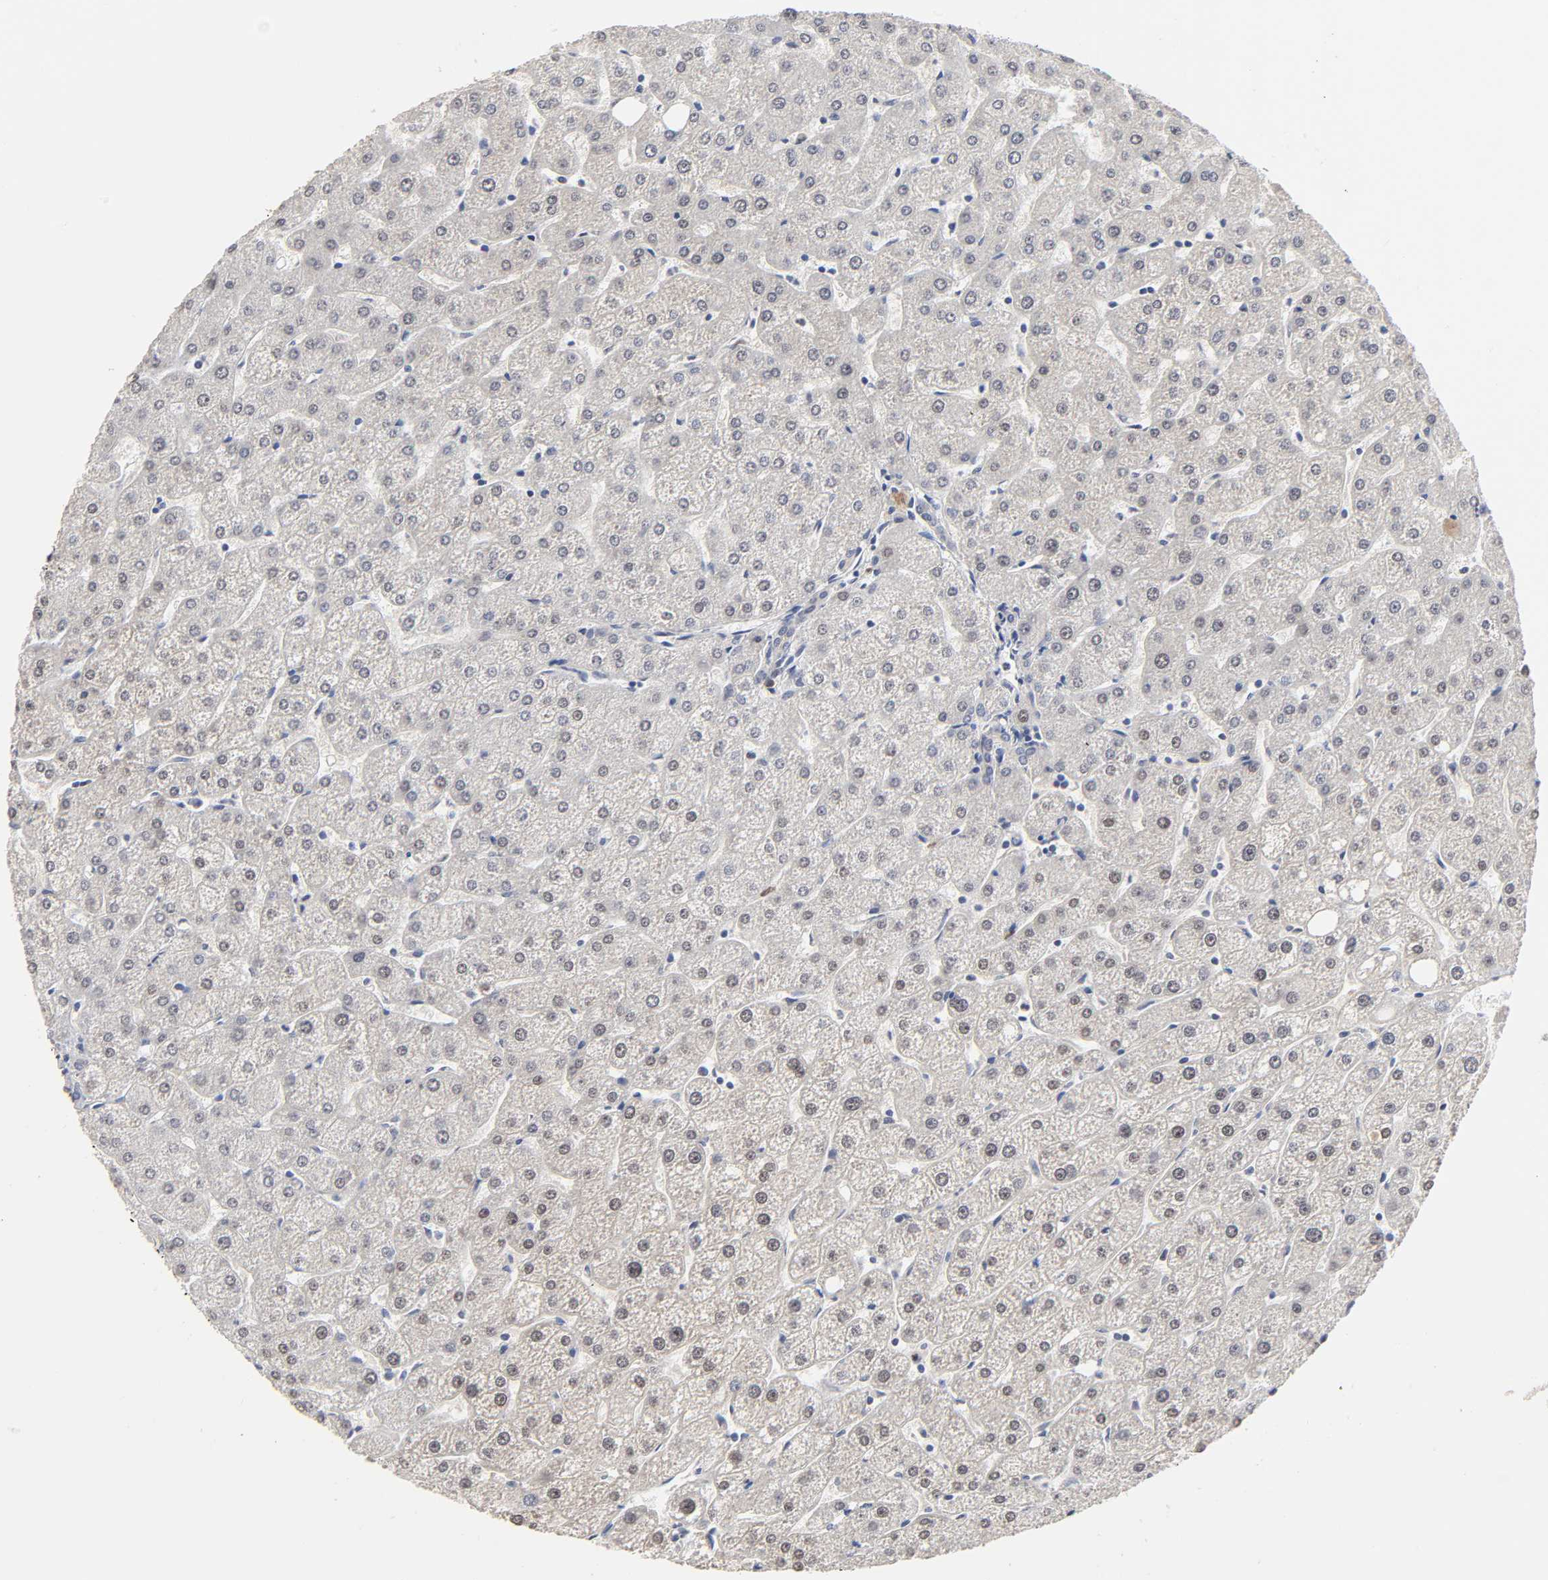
{"staining": {"intensity": "negative", "quantity": "none", "location": "none"}, "tissue": "liver", "cell_type": "Cholangiocytes", "image_type": "normal", "snomed": [{"axis": "morphology", "description": "Normal tissue, NOS"}, {"axis": "topography", "description": "Liver"}], "caption": "Immunohistochemistry image of unremarkable human liver stained for a protein (brown), which displays no expression in cholangiocytes.", "gene": "HNF4A", "patient": {"sex": "male", "age": 67}}